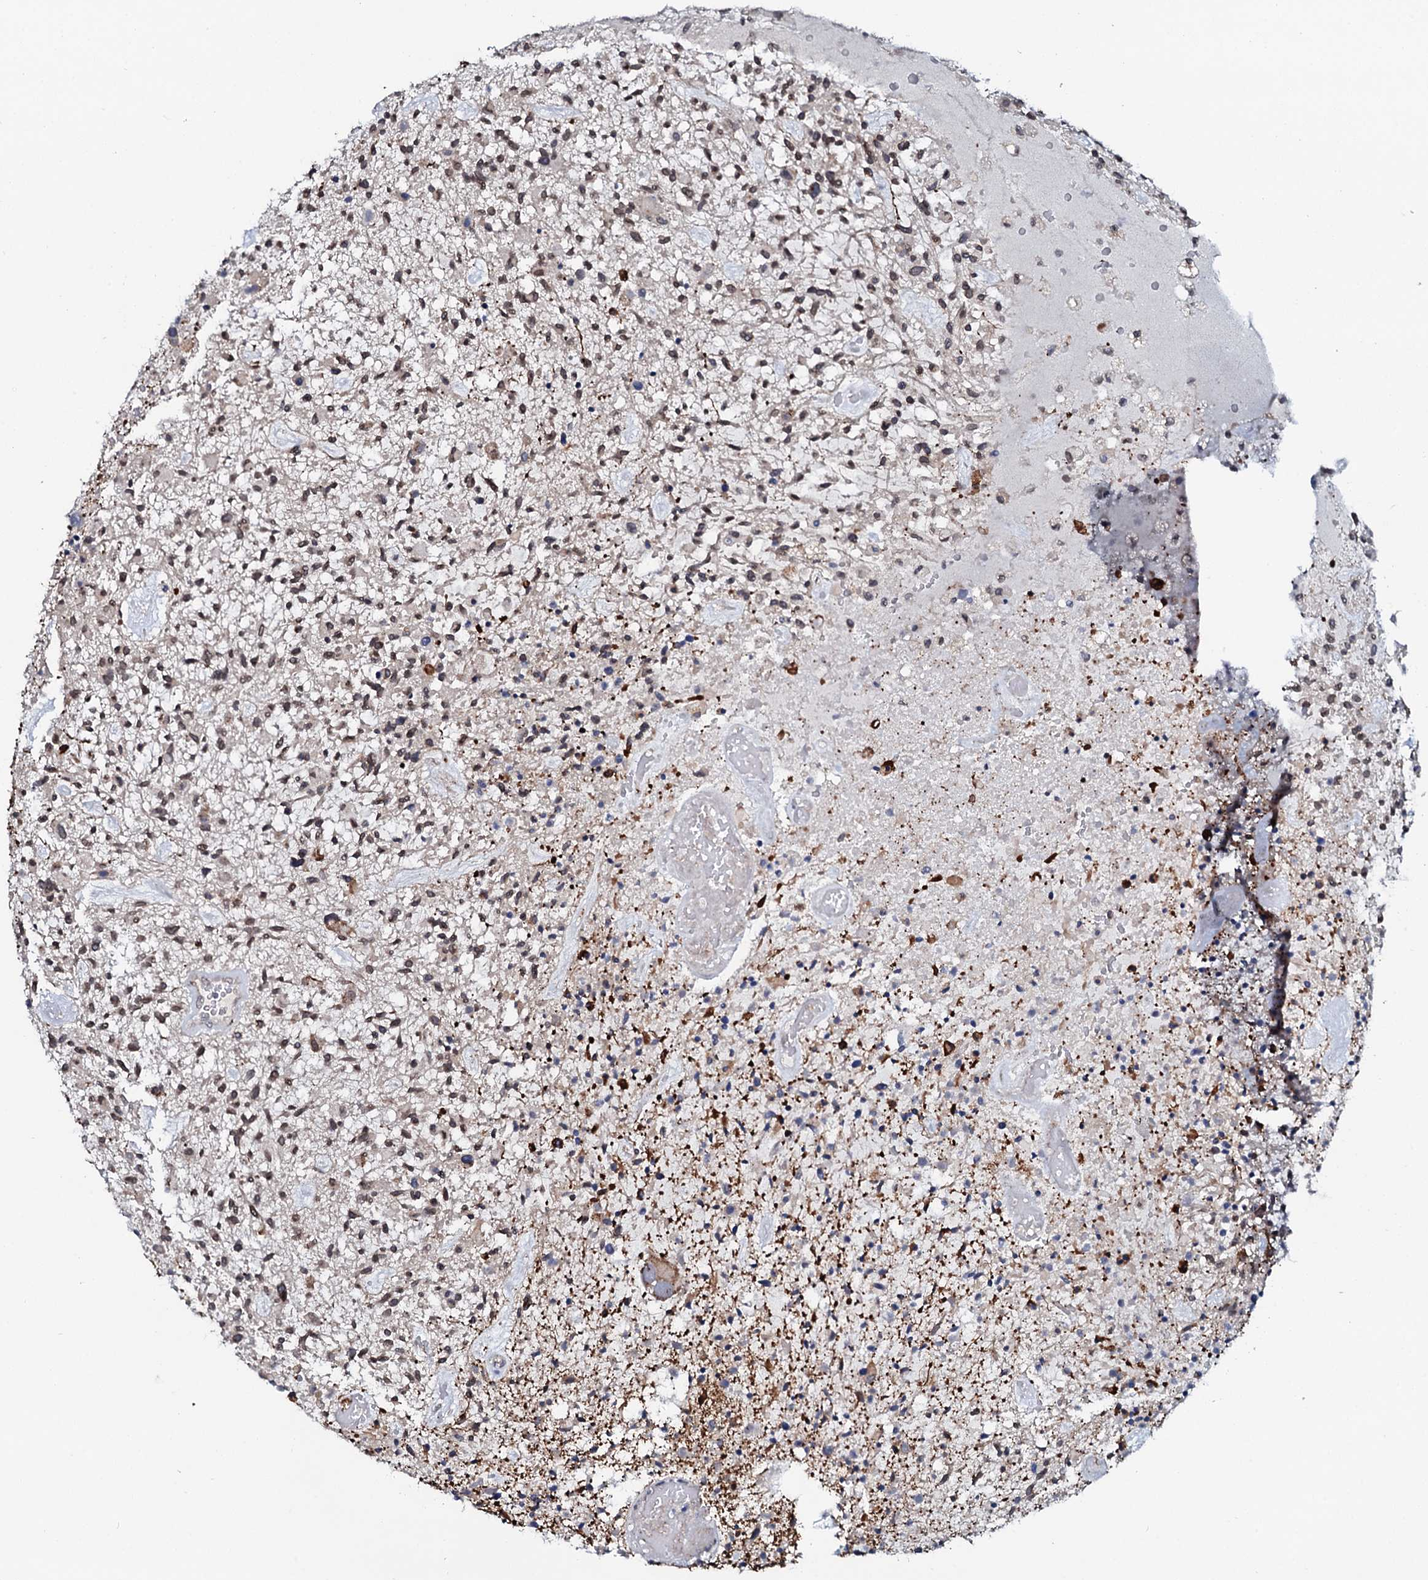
{"staining": {"intensity": "moderate", "quantity": ">75%", "location": "nuclear"}, "tissue": "glioma", "cell_type": "Tumor cells", "image_type": "cancer", "snomed": [{"axis": "morphology", "description": "Glioma, malignant, High grade"}, {"axis": "topography", "description": "Brain"}], "caption": "A histopathology image of human glioma stained for a protein exhibits moderate nuclear brown staining in tumor cells. The protein of interest is shown in brown color, while the nuclei are stained blue.", "gene": "SNTA1", "patient": {"sex": "male", "age": 47}}